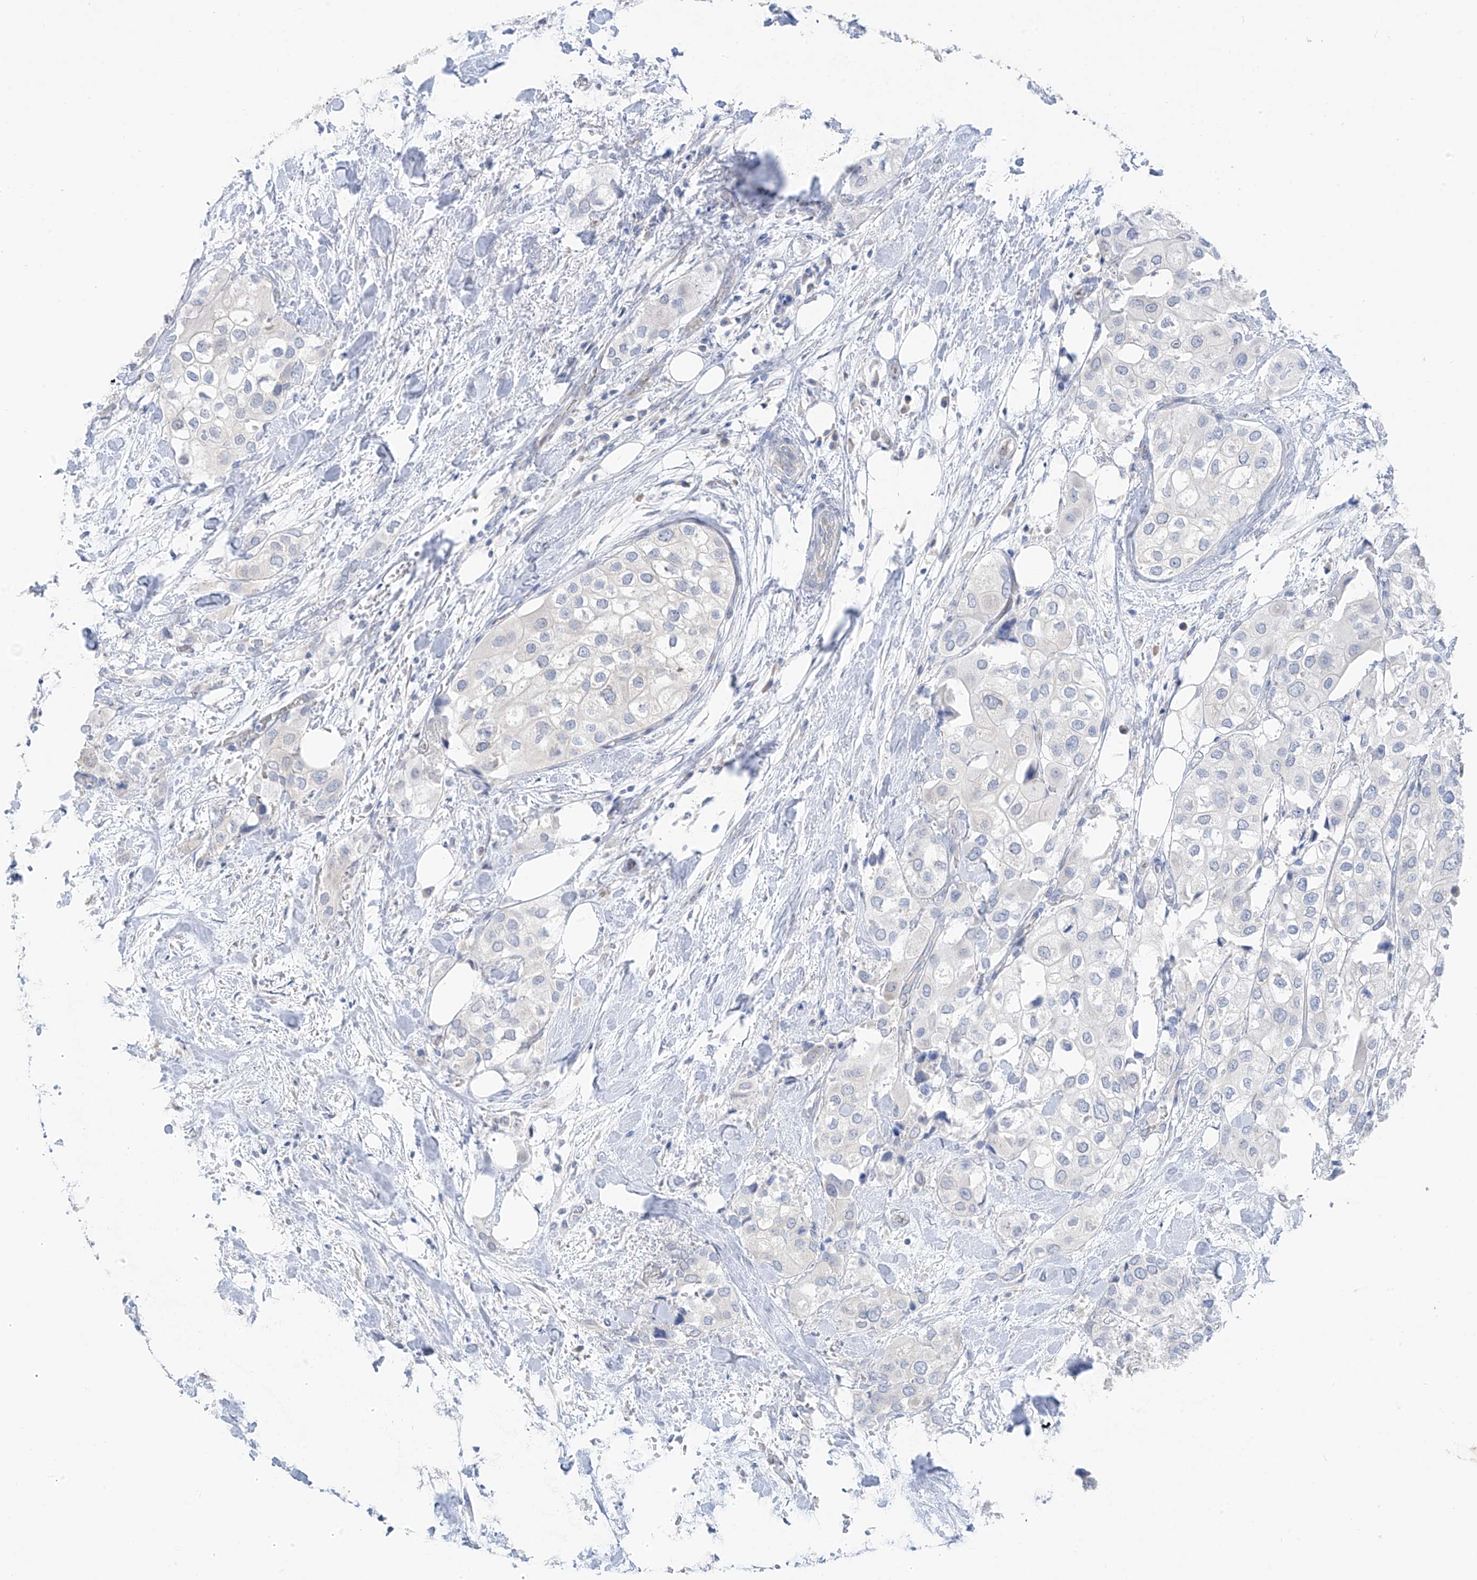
{"staining": {"intensity": "negative", "quantity": "none", "location": "none"}, "tissue": "urothelial cancer", "cell_type": "Tumor cells", "image_type": "cancer", "snomed": [{"axis": "morphology", "description": "Urothelial carcinoma, High grade"}, {"axis": "topography", "description": "Urinary bladder"}], "caption": "A micrograph of urothelial carcinoma (high-grade) stained for a protein exhibits no brown staining in tumor cells.", "gene": "NALCN", "patient": {"sex": "male", "age": 64}}